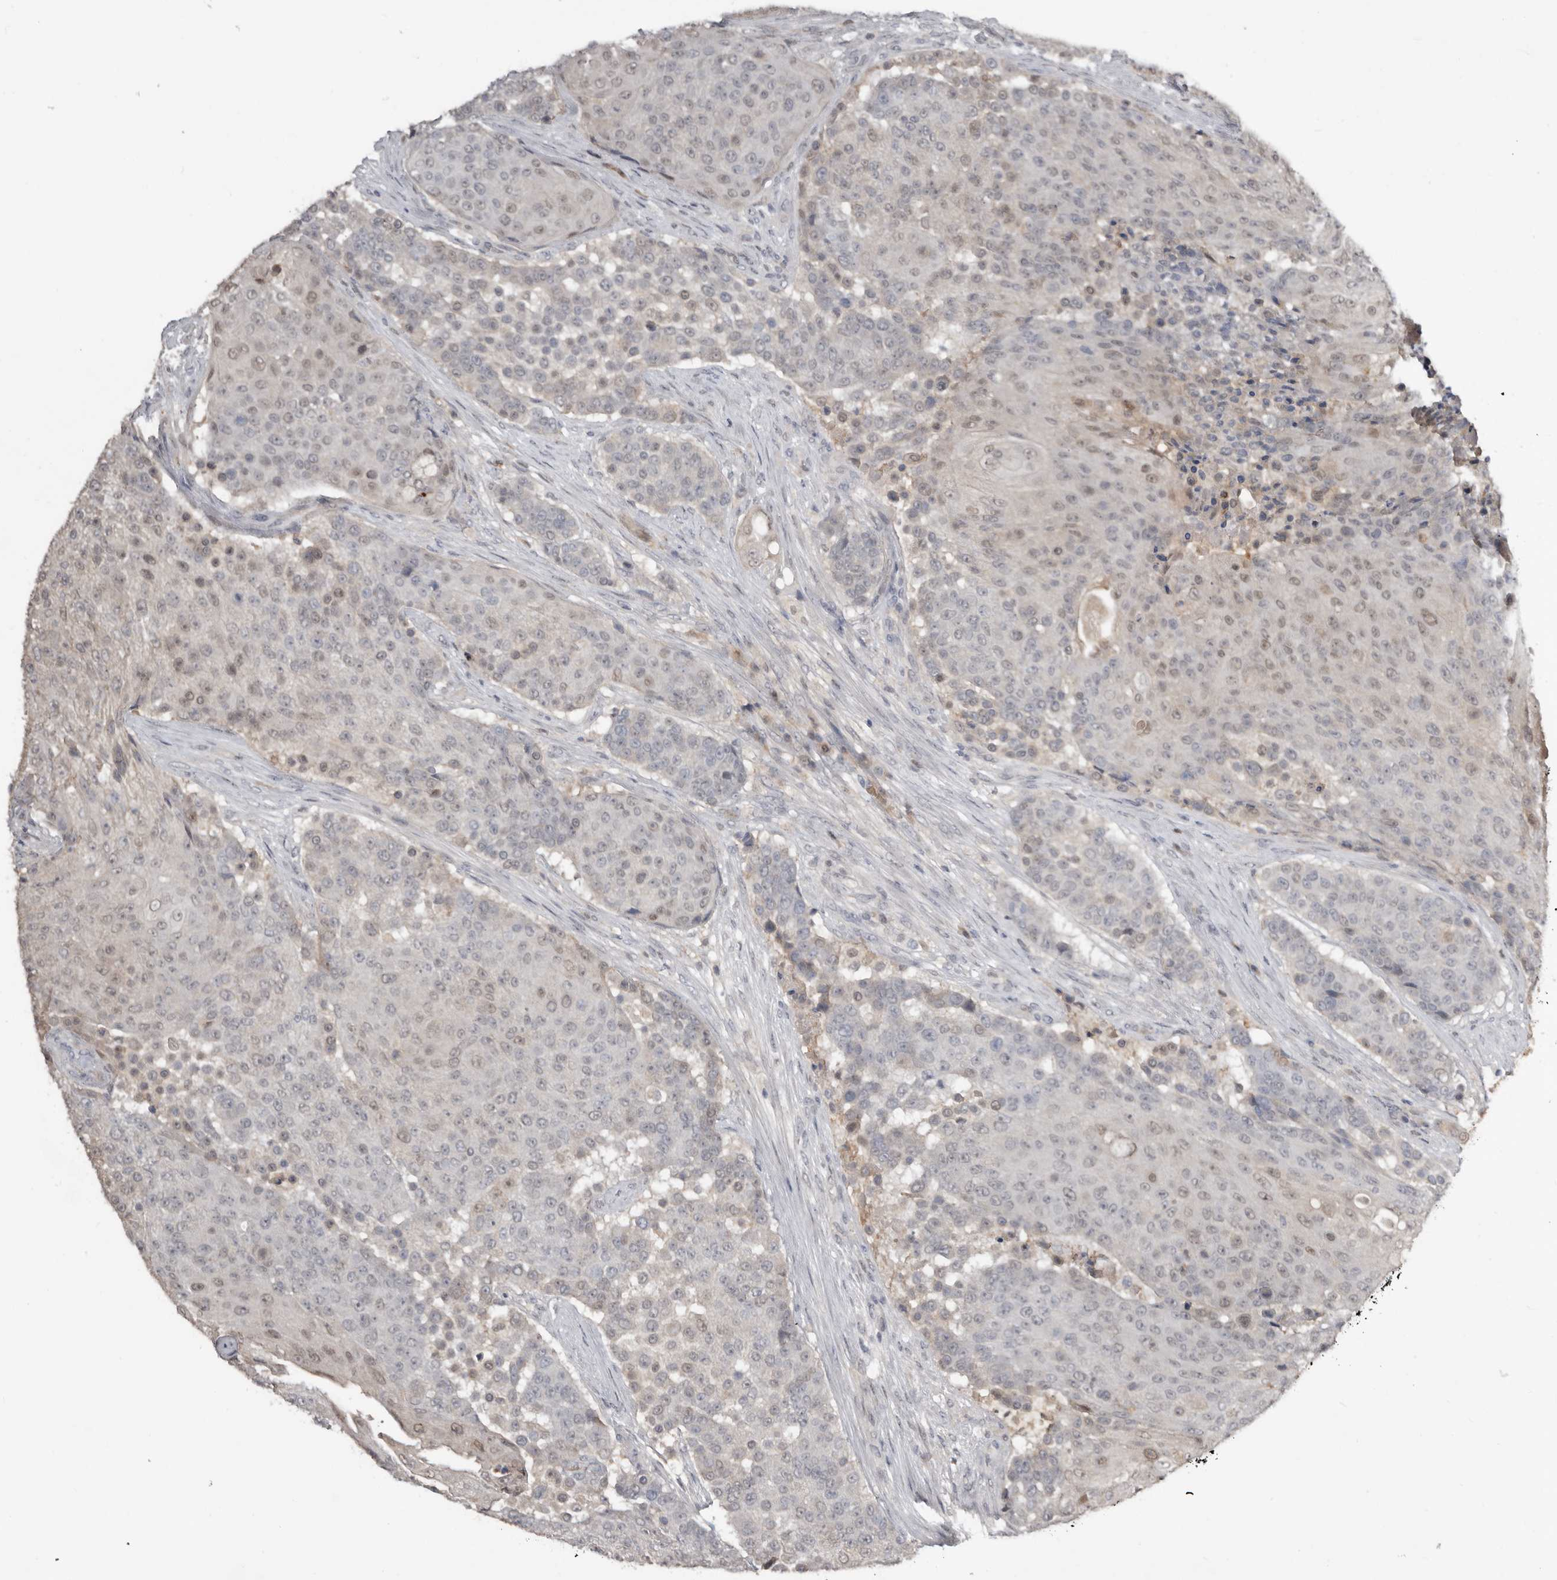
{"staining": {"intensity": "weak", "quantity": "<25%", "location": "nuclear"}, "tissue": "urothelial cancer", "cell_type": "Tumor cells", "image_type": "cancer", "snomed": [{"axis": "morphology", "description": "Urothelial carcinoma, High grade"}, {"axis": "topography", "description": "Urinary bladder"}], "caption": "Micrograph shows no protein positivity in tumor cells of urothelial cancer tissue.", "gene": "RBKS", "patient": {"sex": "female", "age": 63}}